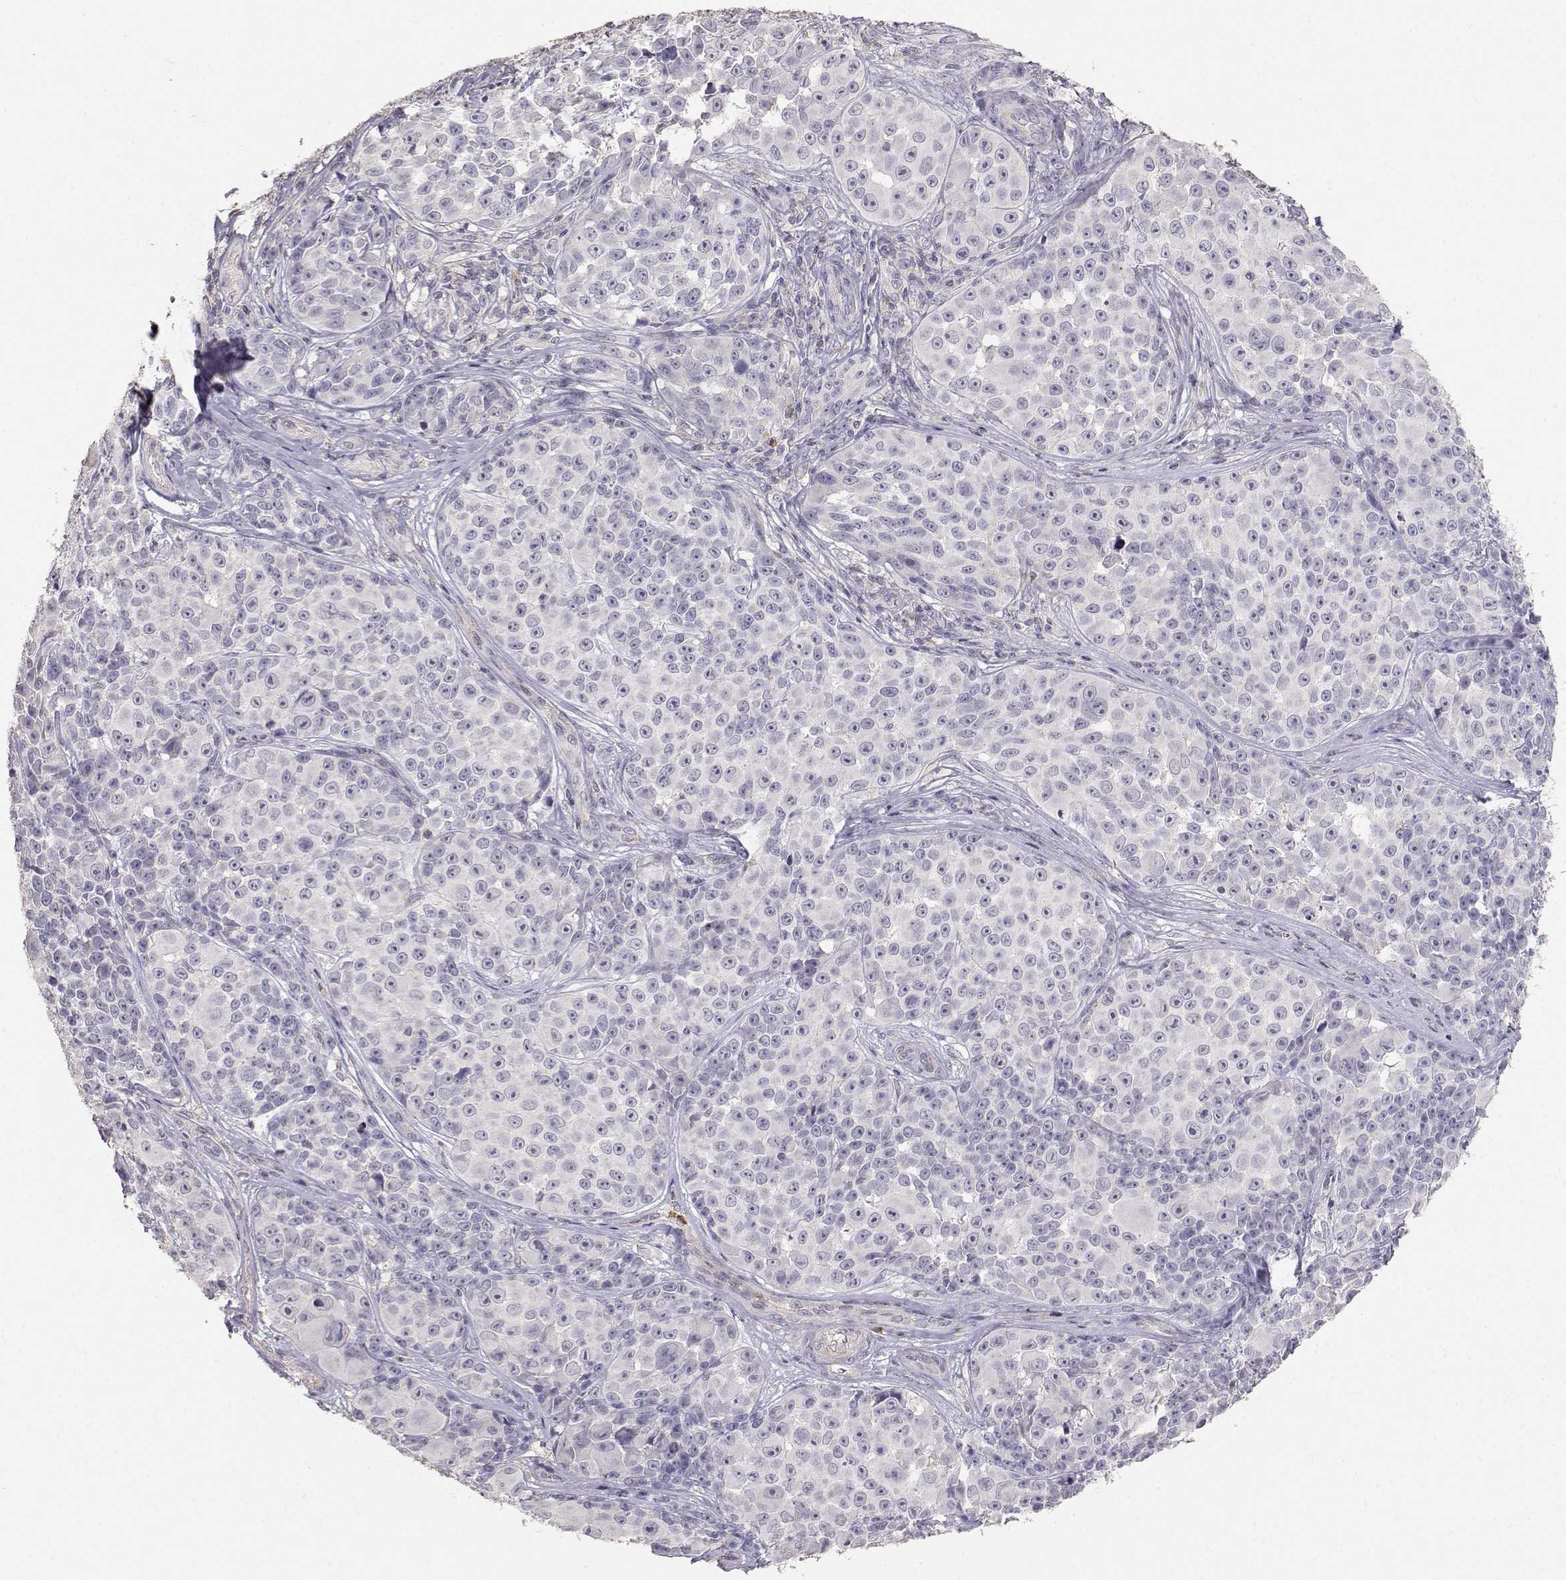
{"staining": {"intensity": "negative", "quantity": "none", "location": "none"}, "tissue": "melanoma", "cell_type": "Tumor cells", "image_type": "cancer", "snomed": [{"axis": "morphology", "description": "Malignant melanoma, NOS"}, {"axis": "topography", "description": "Skin"}], "caption": "Malignant melanoma was stained to show a protein in brown. There is no significant expression in tumor cells. (IHC, brightfield microscopy, high magnification).", "gene": "TNFRSF10C", "patient": {"sex": "female", "age": 88}}